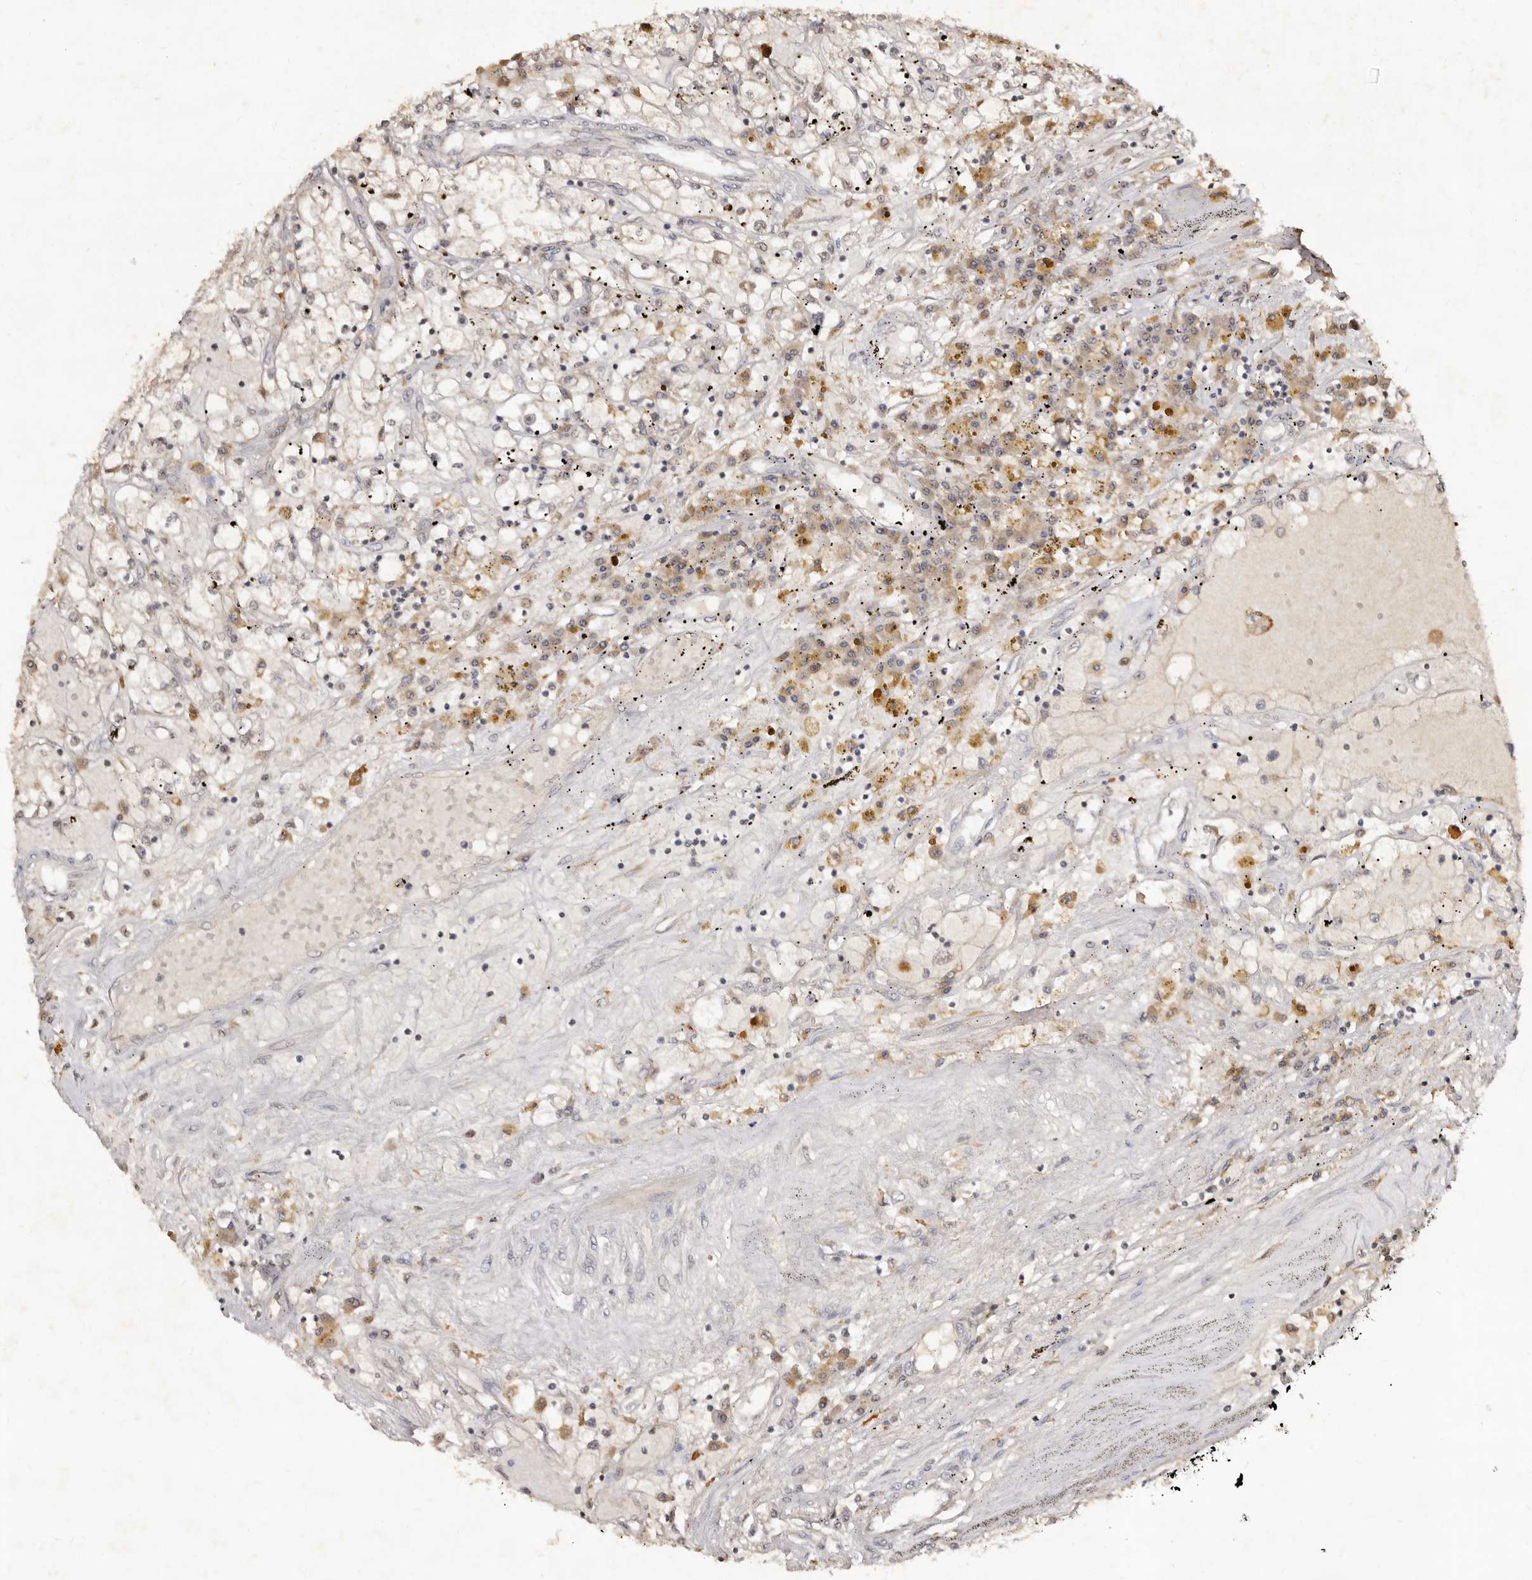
{"staining": {"intensity": "weak", "quantity": "<25%", "location": "cytoplasmic/membranous"}, "tissue": "renal cancer", "cell_type": "Tumor cells", "image_type": "cancer", "snomed": [{"axis": "morphology", "description": "Adenocarcinoma, NOS"}, {"axis": "topography", "description": "Kidney"}], "caption": "High magnification brightfield microscopy of renal adenocarcinoma stained with DAB (3,3'-diaminobenzidine) (brown) and counterstained with hematoxylin (blue): tumor cells show no significant positivity. Brightfield microscopy of IHC stained with DAB (brown) and hematoxylin (blue), captured at high magnification.", "gene": "LCORL", "patient": {"sex": "male", "age": 56}}